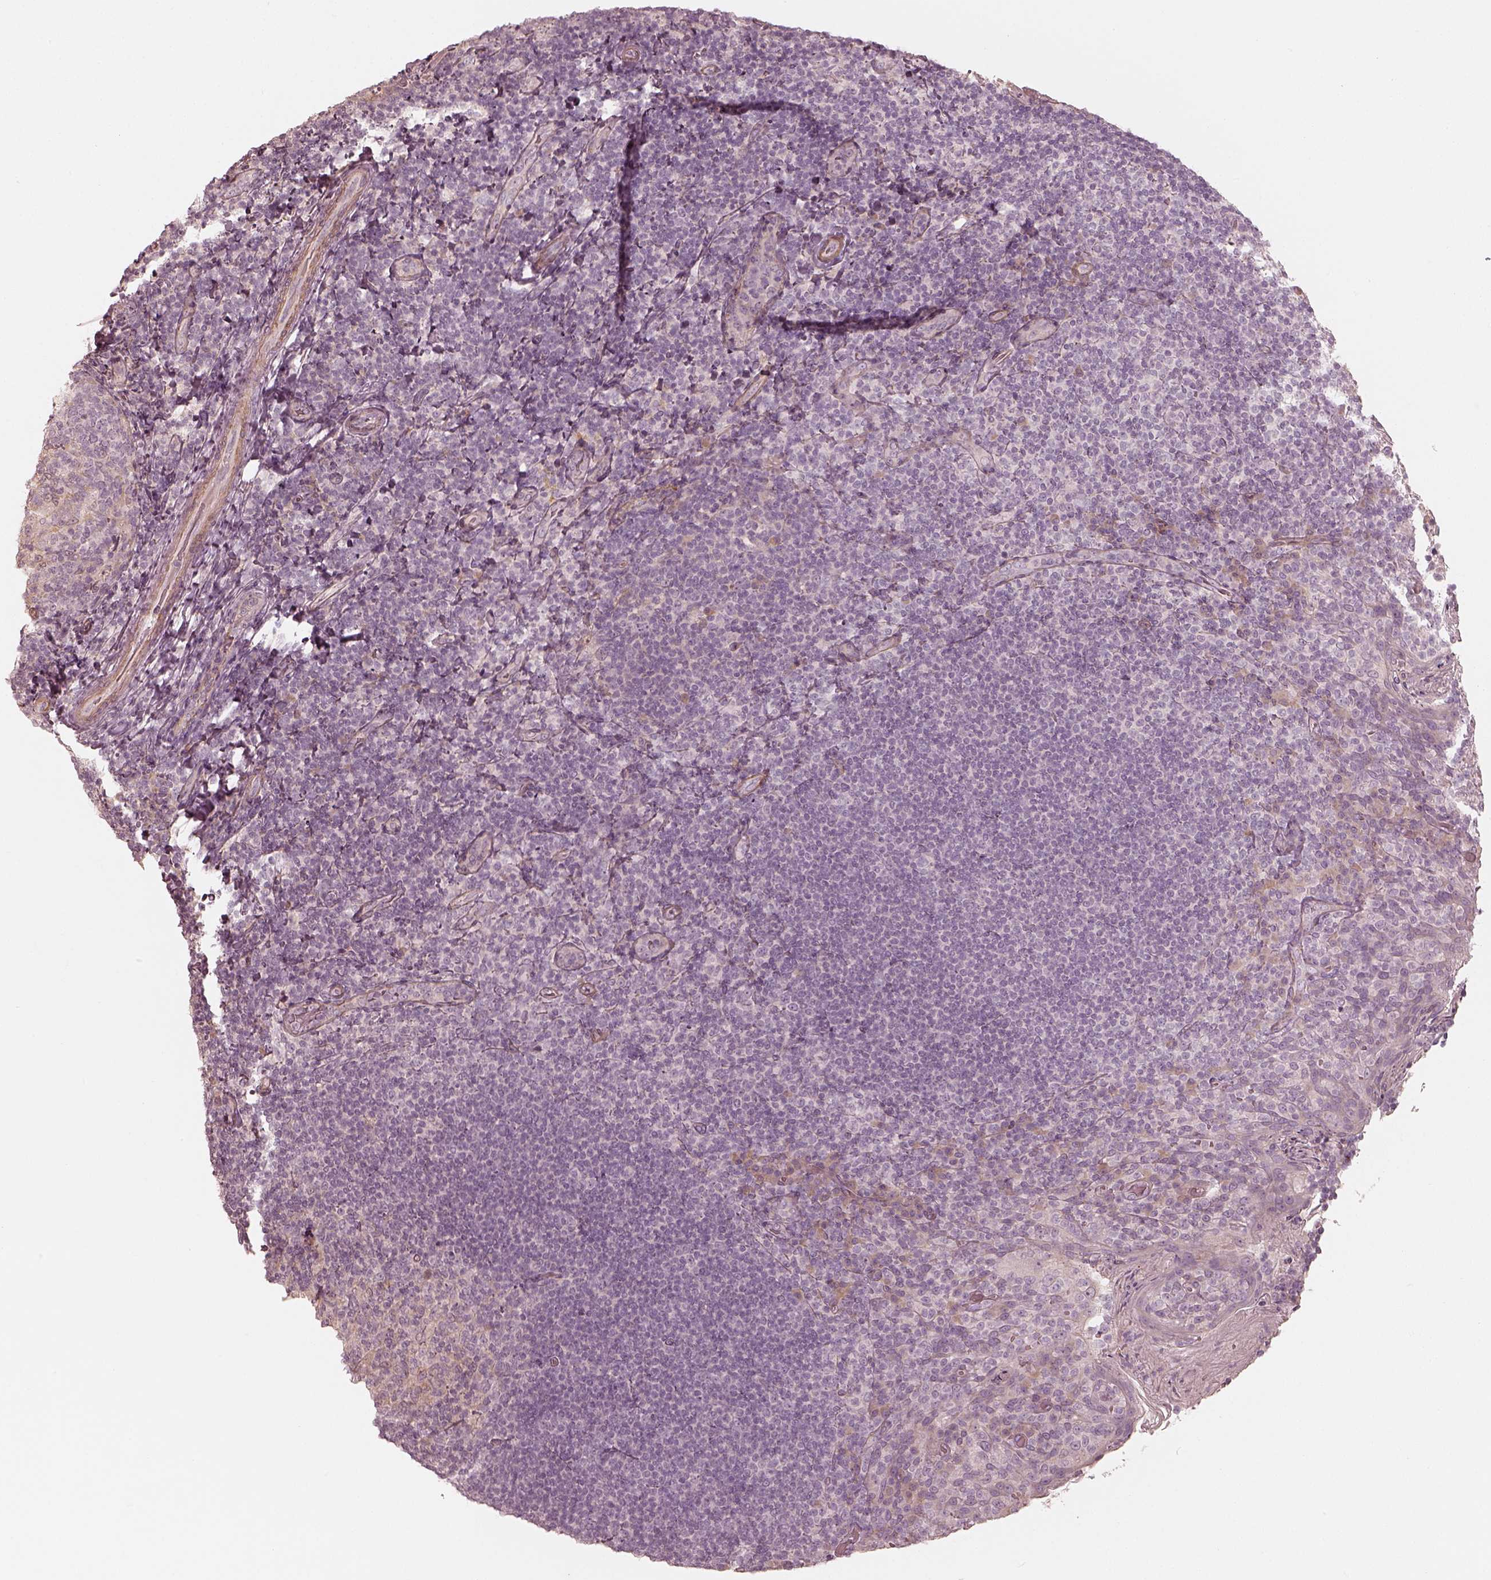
{"staining": {"intensity": "weak", "quantity": "<25%", "location": "cytoplasmic/membranous"}, "tissue": "tonsil", "cell_type": "Germinal center cells", "image_type": "normal", "snomed": [{"axis": "morphology", "description": "Normal tissue, NOS"}, {"axis": "topography", "description": "Tonsil"}], "caption": "IHC photomicrograph of normal tonsil: tonsil stained with DAB (3,3'-diaminobenzidine) displays no significant protein expression in germinal center cells. (Stains: DAB immunohistochemistry (IHC) with hematoxylin counter stain, Microscopy: brightfield microscopy at high magnification).", "gene": "KCNJ9", "patient": {"sex": "female", "age": 10}}